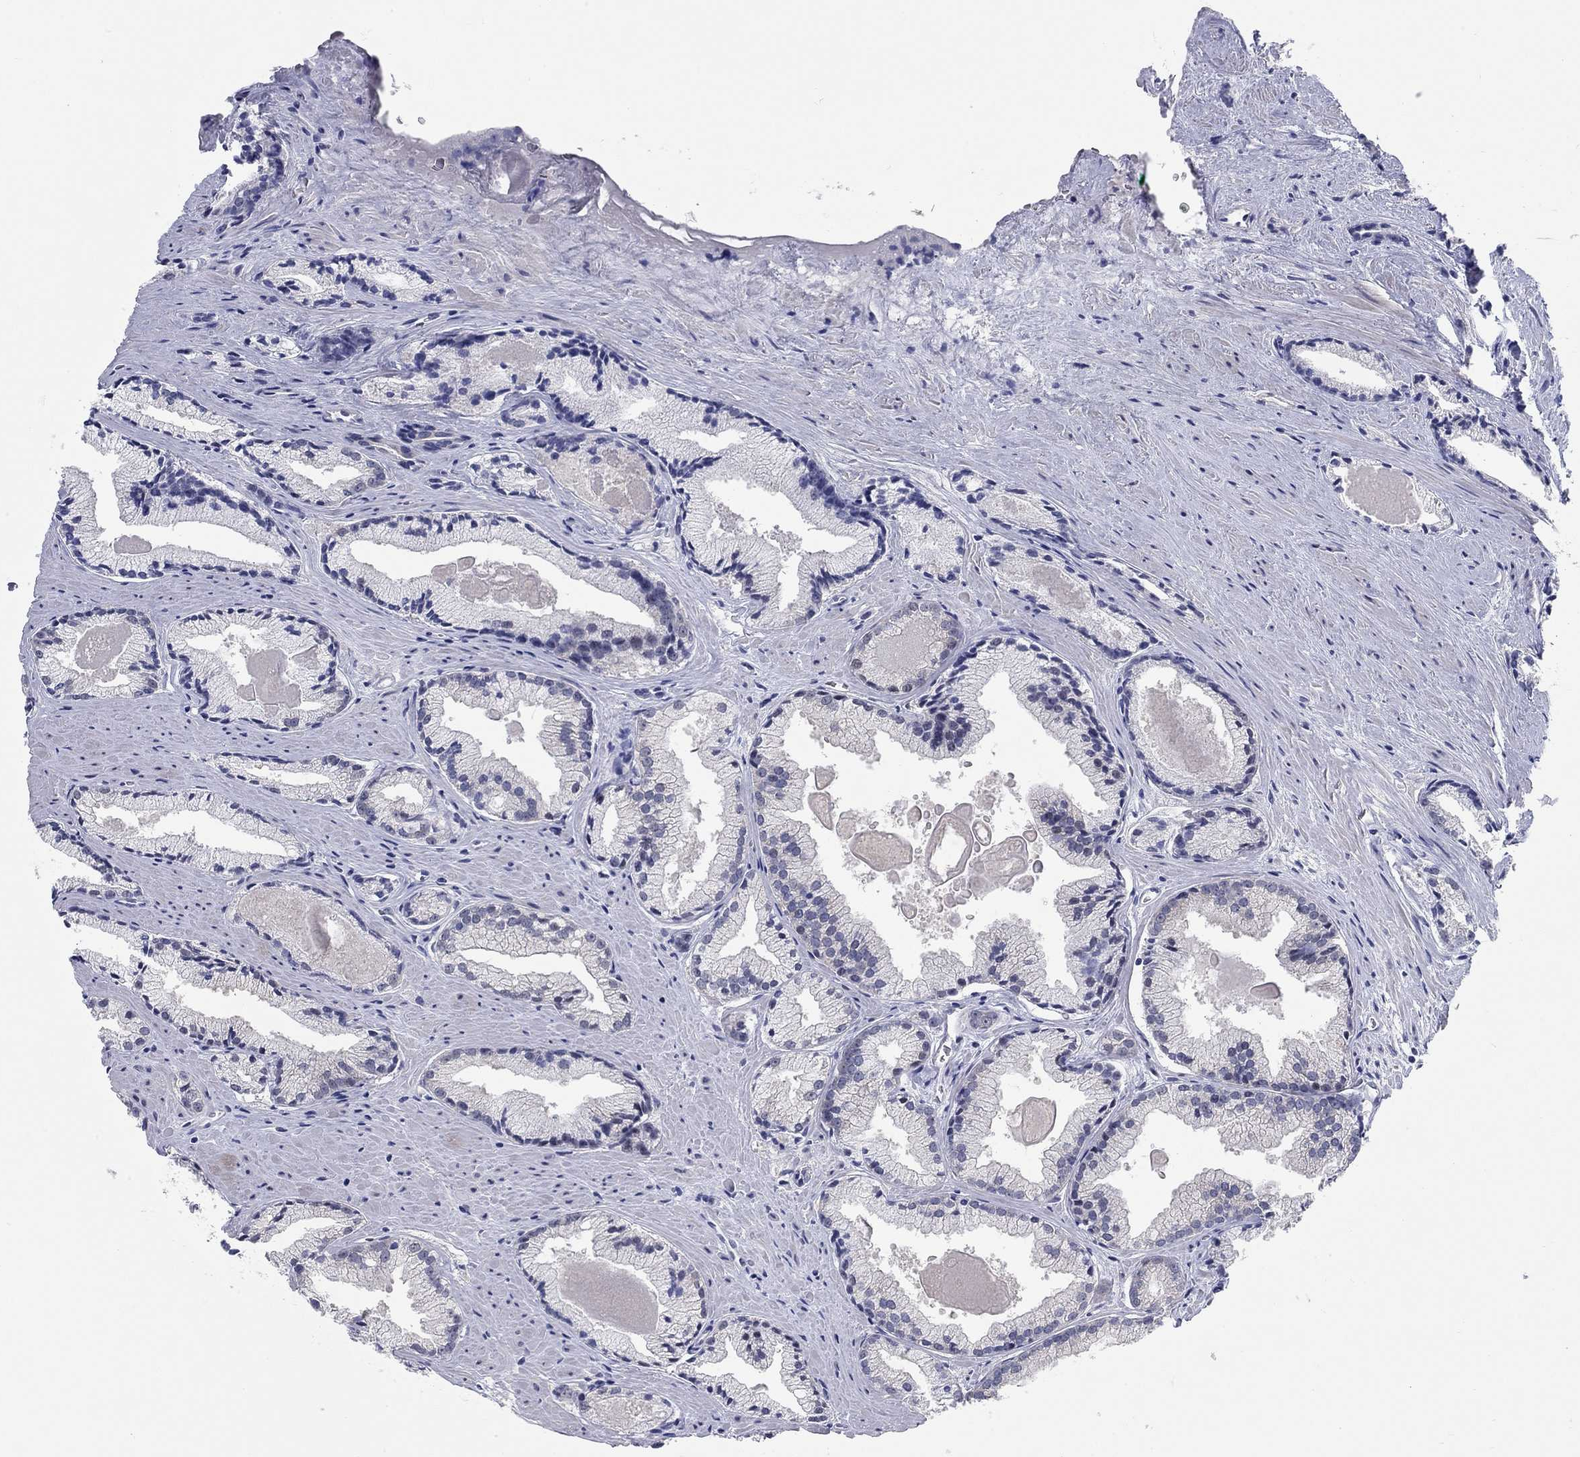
{"staining": {"intensity": "negative", "quantity": "none", "location": "none"}, "tissue": "prostate cancer", "cell_type": "Tumor cells", "image_type": "cancer", "snomed": [{"axis": "morphology", "description": "Adenocarcinoma, NOS"}, {"axis": "morphology", "description": "Adenocarcinoma, High grade"}, {"axis": "topography", "description": "Prostate"}], "caption": "Photomicrograph shows no significant protein expression in tumor cells of prostate adenocarcinoma (high-grade).", "gene": "WASF3", "patient": {"sex": "male", "age": 70}}